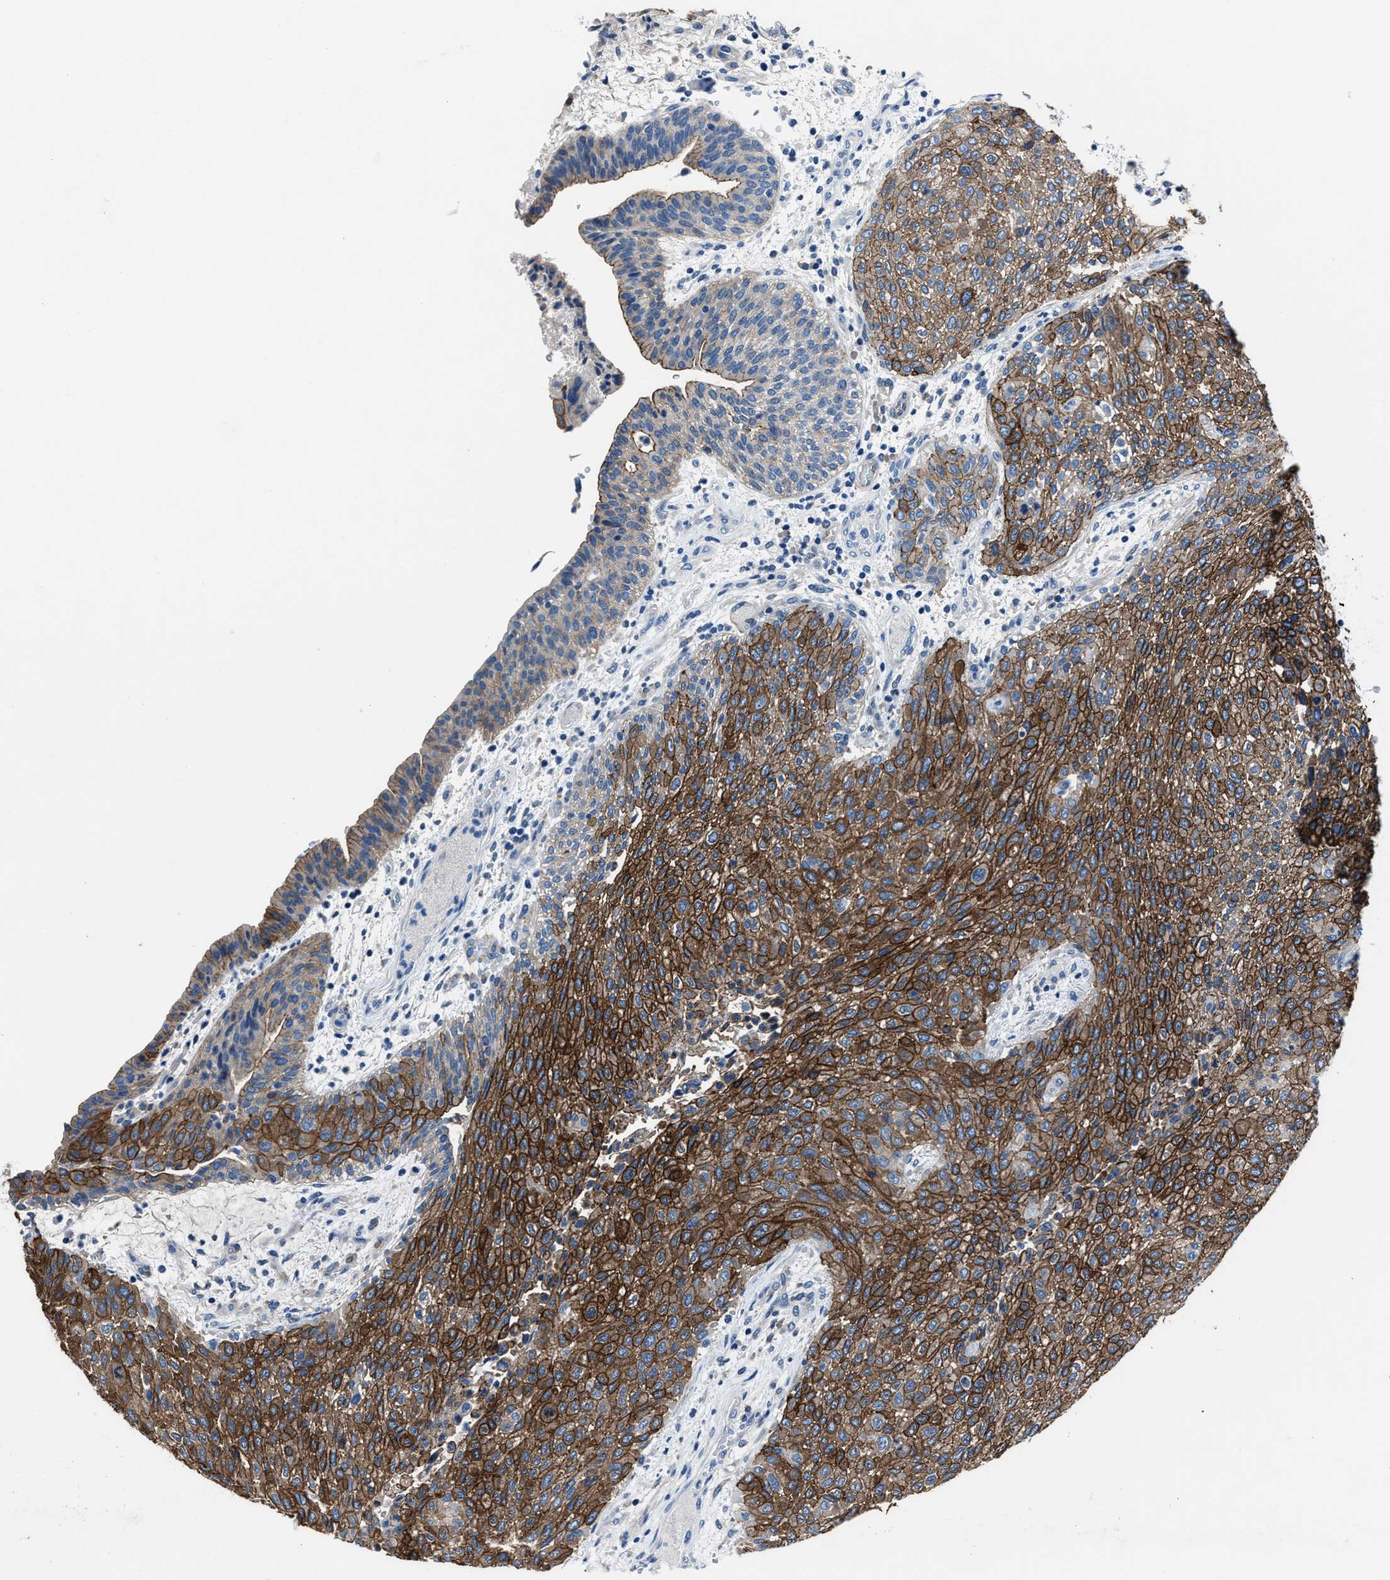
{"staining": {"intensity": "strong", "quantity": ">75%", "location": "cytoplasmic/membranous"}, "tissue": "urothelial cancer", "cell_type": "Tumor cells", "image_type": "cancer", "snomed": [{"axis": "morphology", "description": "Urothelial carcinoma, Low grade"}, {"axis": "morphology", "description": "Urothelial carcinoma, High grade"}, {"axis": "topography", "description": "Urinary bladder"}], "caption": "IHC of human urothelial cancer reveals high levels of strong cytoplasmic/membranous positivity in approximately >75% of tumor cells. Using DAB (3,3'-diaminobenzidine) (brown) and hematoxylin (blue) stains, captured at high magnification using brightfield microscopy.", "gene": "LMO7", "patient": {"sex": "male", "age": 35}}